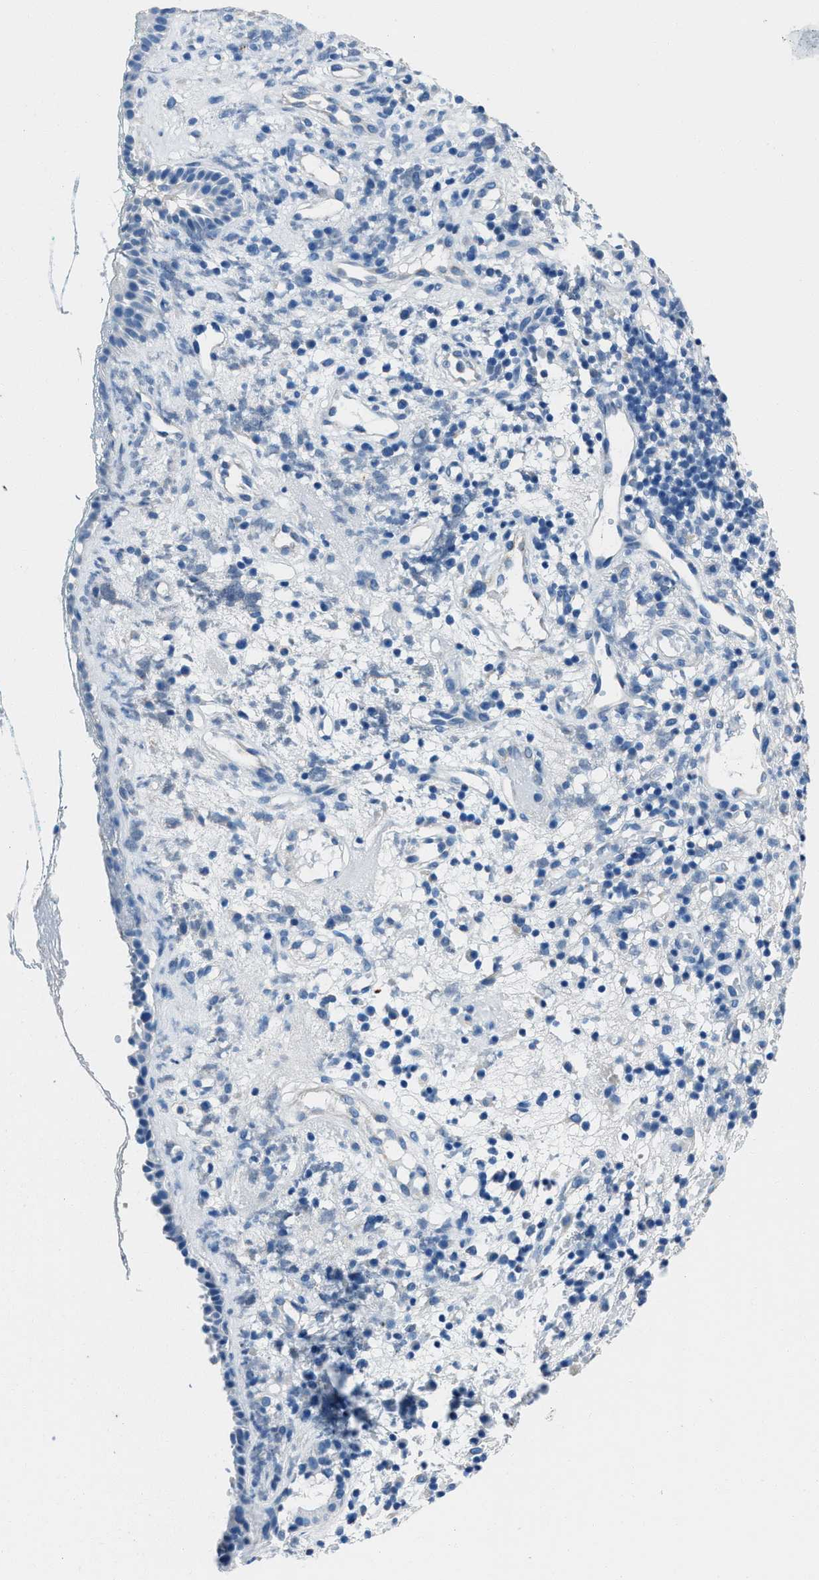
{"staining": {"intensity": "negative", "quantity": "none", "location": "none"}, "tissue": "nasopharynx", "cell_type": "Respiratory epithelial cells", "image_type": "normal", "snomed": [{"axis": "morphology", "description": "Normal tissue, NOS"}, {"axis": "morphology", "description": "Basal cell carcinoma"}, {"axis": "topography", "description": "Cartilage tissue"}, {"axis": "topography", "description": "Nasopharynx"}, {"axis": "topography", "description": "Oral tissue"}], "caption": "Histopathology image shows no protein expression in respiratory epithelial cells of unremarkable nasopharynx. (DAB IHC, high magnification).", "gene": "AMACR", "patient": {"sex": "female", "age": 77}}